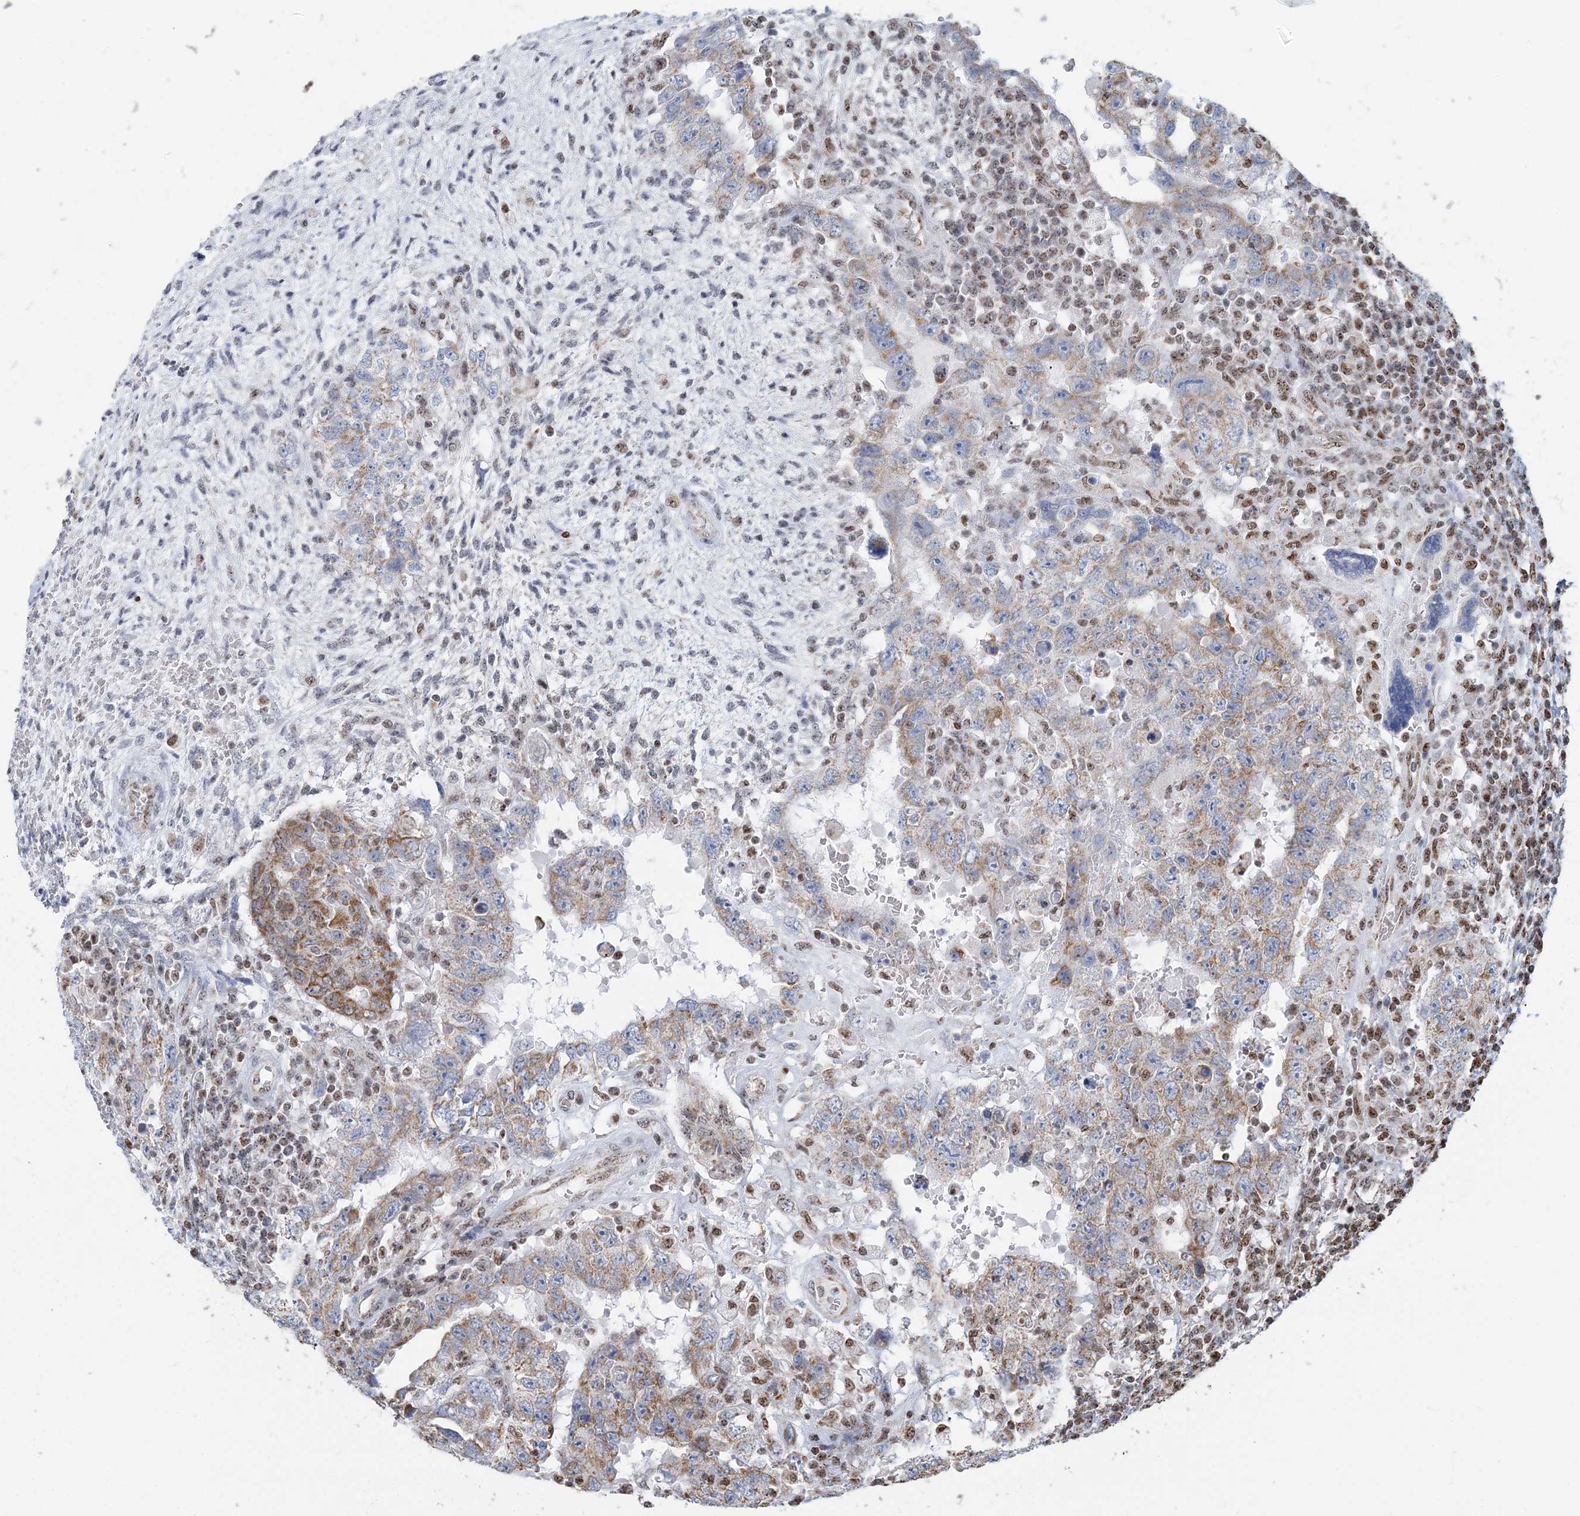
{"staining": {"intensity": "moderate", "quantity": "25%-75%", "location": "cytoplasmic/membranous"}, "tissue": "testis cancer", "cell_type": "Tumor cells", "image_type": "cancer", "snomed": [{"axis": "morphology", "description": "Carcinoma, Embryonal, NOS"}, {"axis": "topography", "description": "Testis"}], "caption": "This micrograph demonstrates immunohistochemistry staining of testis embryonal carcinoma, with medium moderate cytoplasmic/membranous staining in approximately 25%-75% of tumor cells.", "gene": "SUCLG1", "patient": {"sex": "male", "age": 26}}